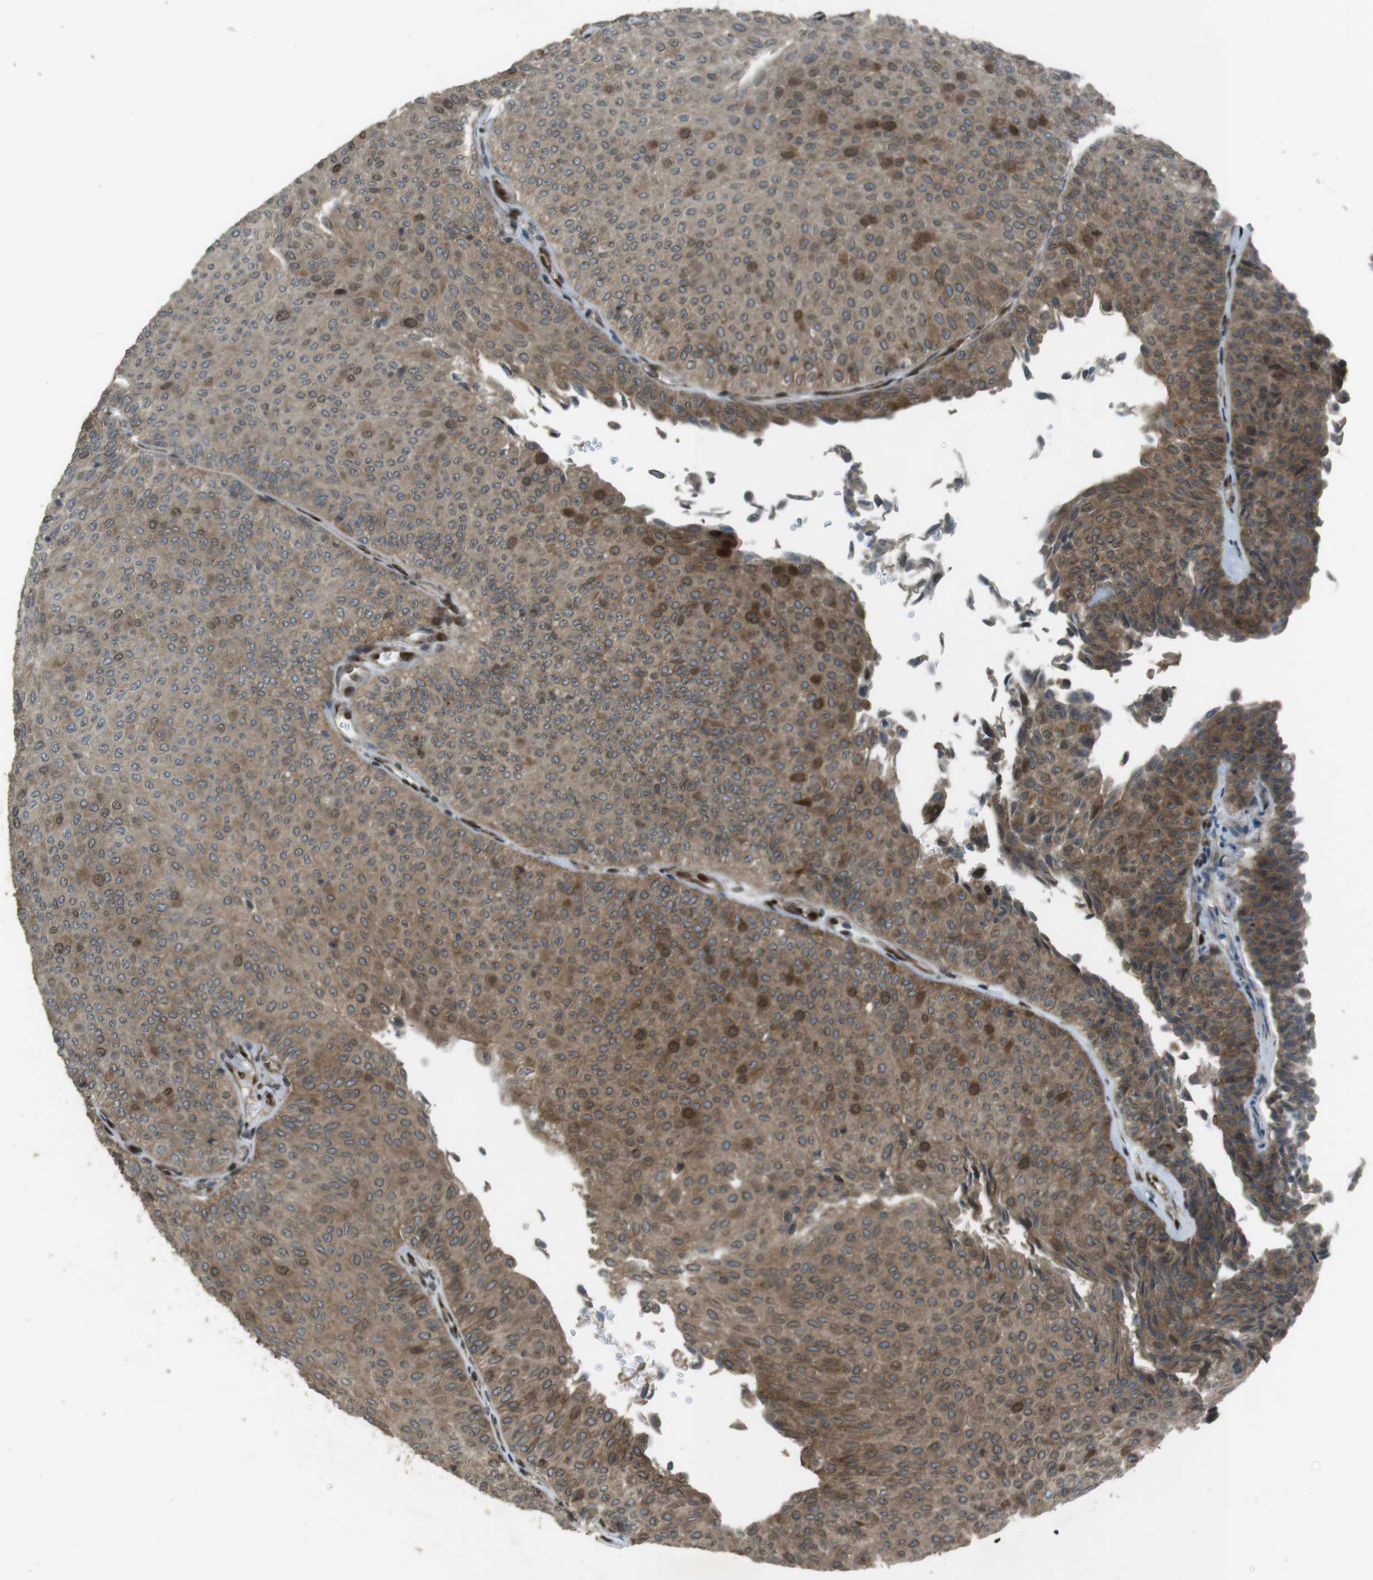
{"staining": {"intensity": "moderate", "quantity": "25%-75%", "location": "cytoplasmic/membranous,nuclear"}, "tissue": "urothelial cancer", "cell_type": "Tumor cells", "image_type": "cancer", "snomed": [{"axis": "morphology", "description": "Urothelial carcinoma, Low grade"}, {"axis": "topography", "description": "Urinary bladder"}], "caption": "Urothelial carcinoma (low-grade) stained for a protein demonstrates moderate cytoplasmic/membranous and nuclear positivity in tumor cells.", "gene": "ZNF330", "patient": {"sex": "male", "age": 78}}